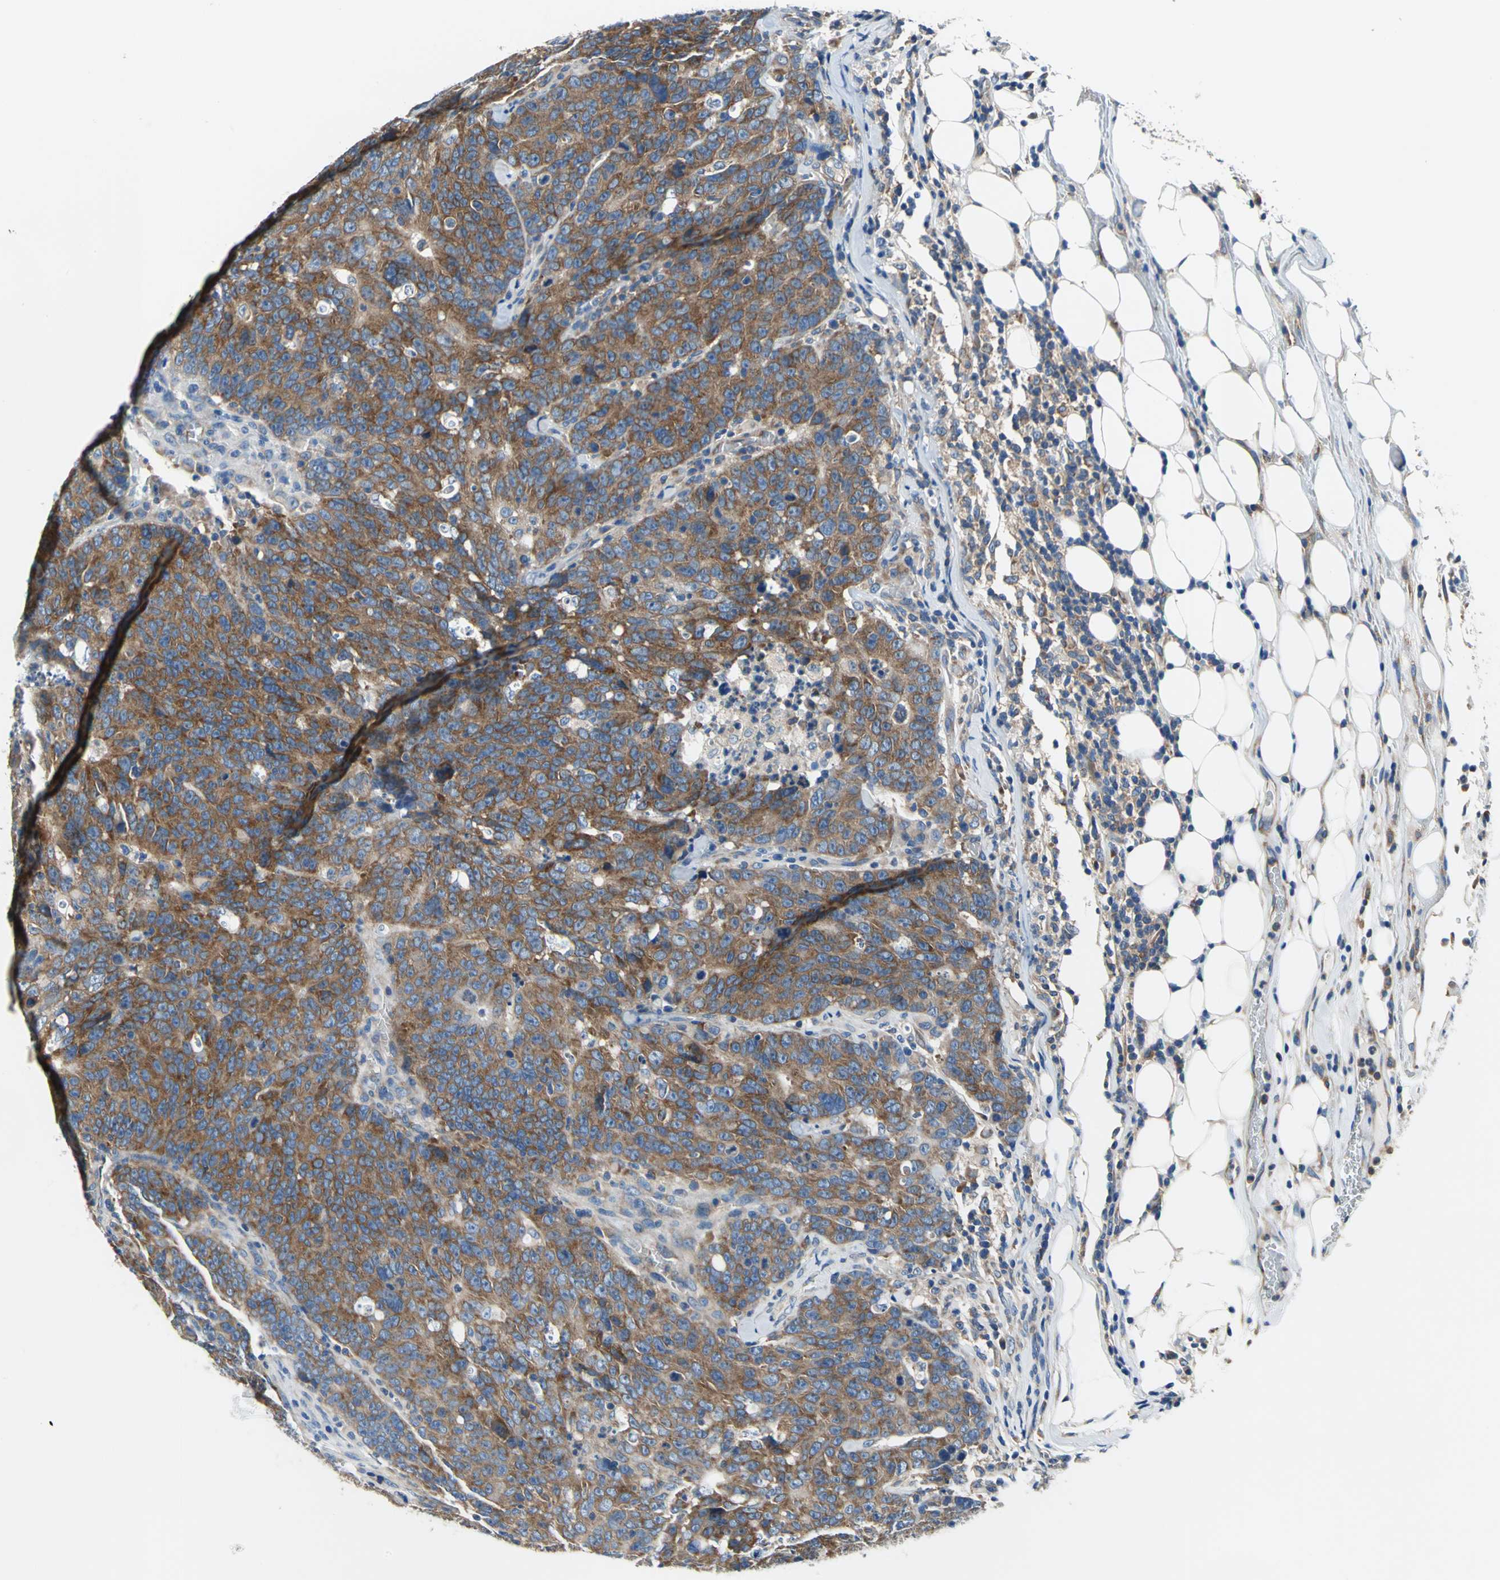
{"staining": {"intensity": "strong", "quantity": ">75%", "location": "cytoplasmic/membranous"}, "tissue": "colorectal cancer", "cell_type": "Tumor cells", "image_type": "cancer", "snomed": [{"axis": "morphology", "description": "Adenocarcinoma, NOS"}, {"axis": "topography", "description": "Colon"}], "caption": "Strong cytoplasmic/membranous protein expression is present in approximately >75% of tumor cells in colorectal cancer (adenocarcinoma). (IHC, brightfield microscopy, high magnification).", "gene": "TRIM25", "patient": {"sex": "female", "age": 53}}